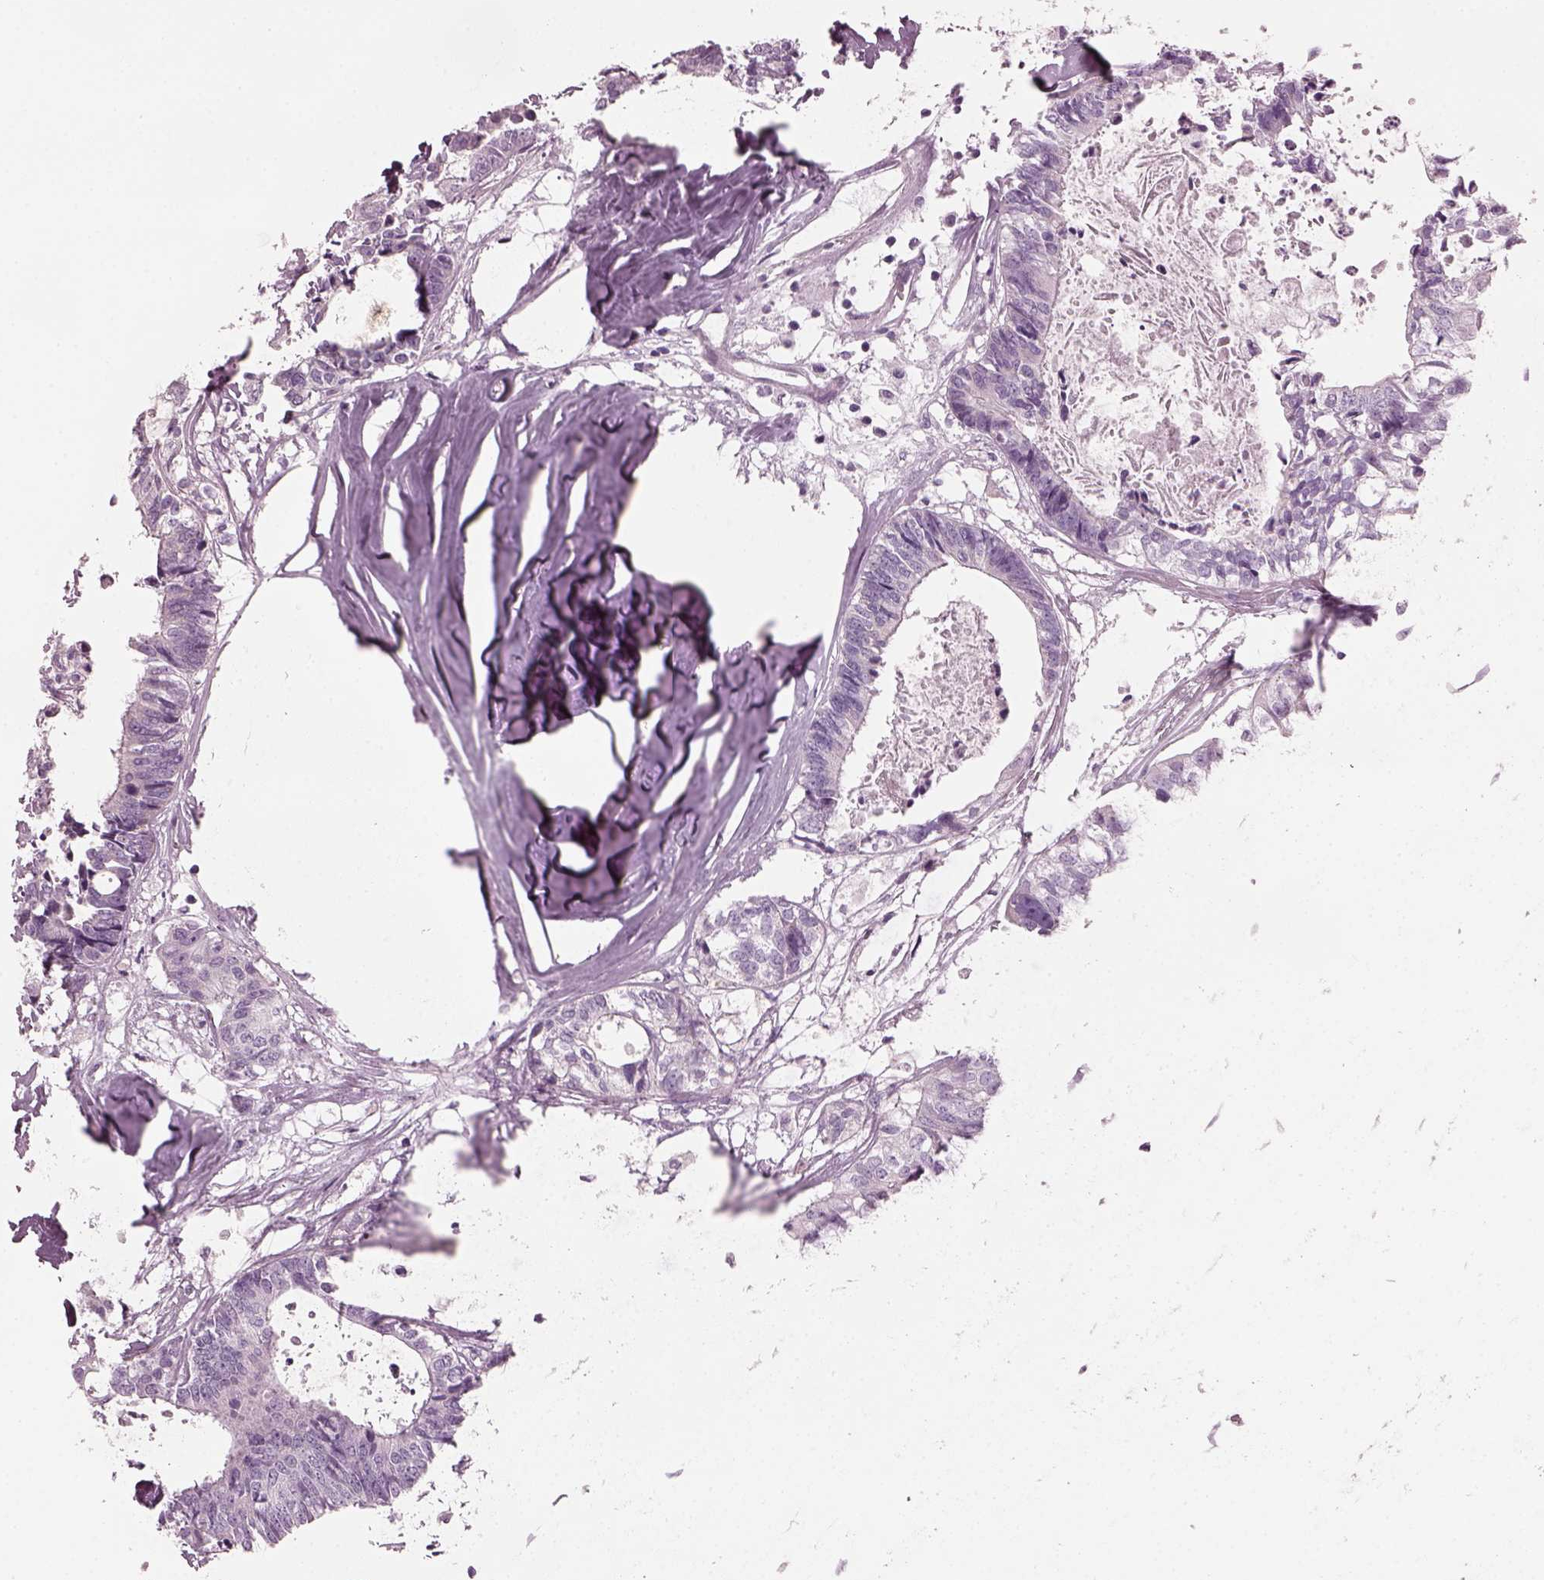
{"staining": {"intensity": "negative", "quantity": "none", "location": "none"}, "tissue": "colorectal cancer", "cell_type": "Tumor cells", "image_type": "cancer", "snomed": [{"axis": "morphology", "description": "Adenocarcinoma, NOS"}, {"axis": "topography", "description": "Colon"}, {"axis": "topography", "description": "Rectum"}], "caption": "Immunohistochemical staining of colorectal adenocarcinoma reveals no significant positivity in tumor cells.", "gene": "PDC", "patient": {"sex": "male", "age": 57}}